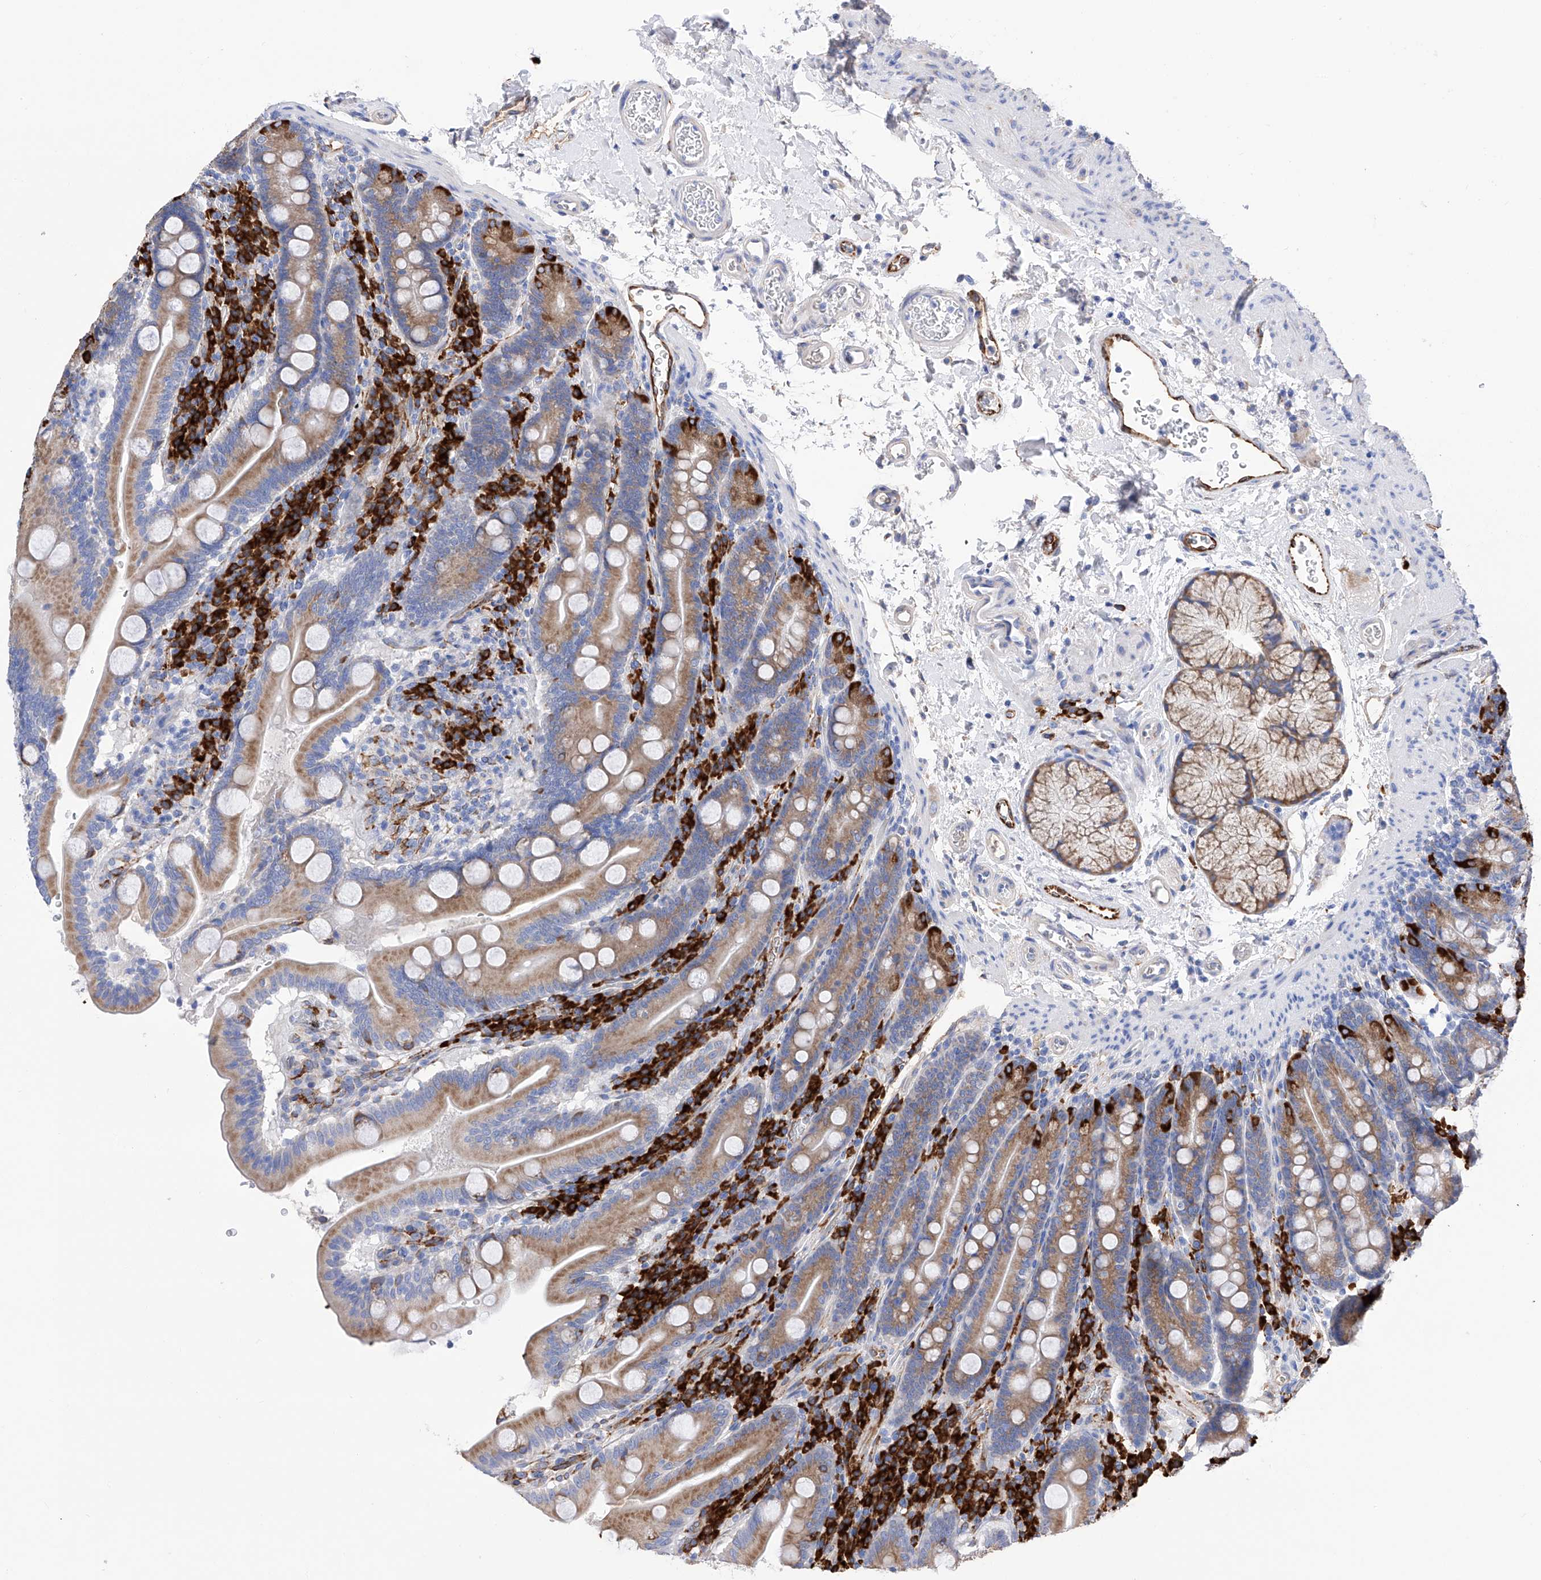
{"staining": {"intensity": "moderate", "quantity": ">75%", "location": "cytoplasmic/membranous"}, "tissue": "duodenum", "cell_type": "Glandular cells", "image_type": "normal", "snomed": [{"axis": "morphology", "description": "Normal tissue, NOS"}, {"axis": "topography", "description": "Duodenum"}], "caption": "Immunohistochemical staining of unremarkable human duodenum shows >75% levels of moderate cytoplasmic/membranous protein positivity in approximately >75% of glandular cells.", "gene": "PDIA5", "patient": {"sex": "male", "age": 35}}